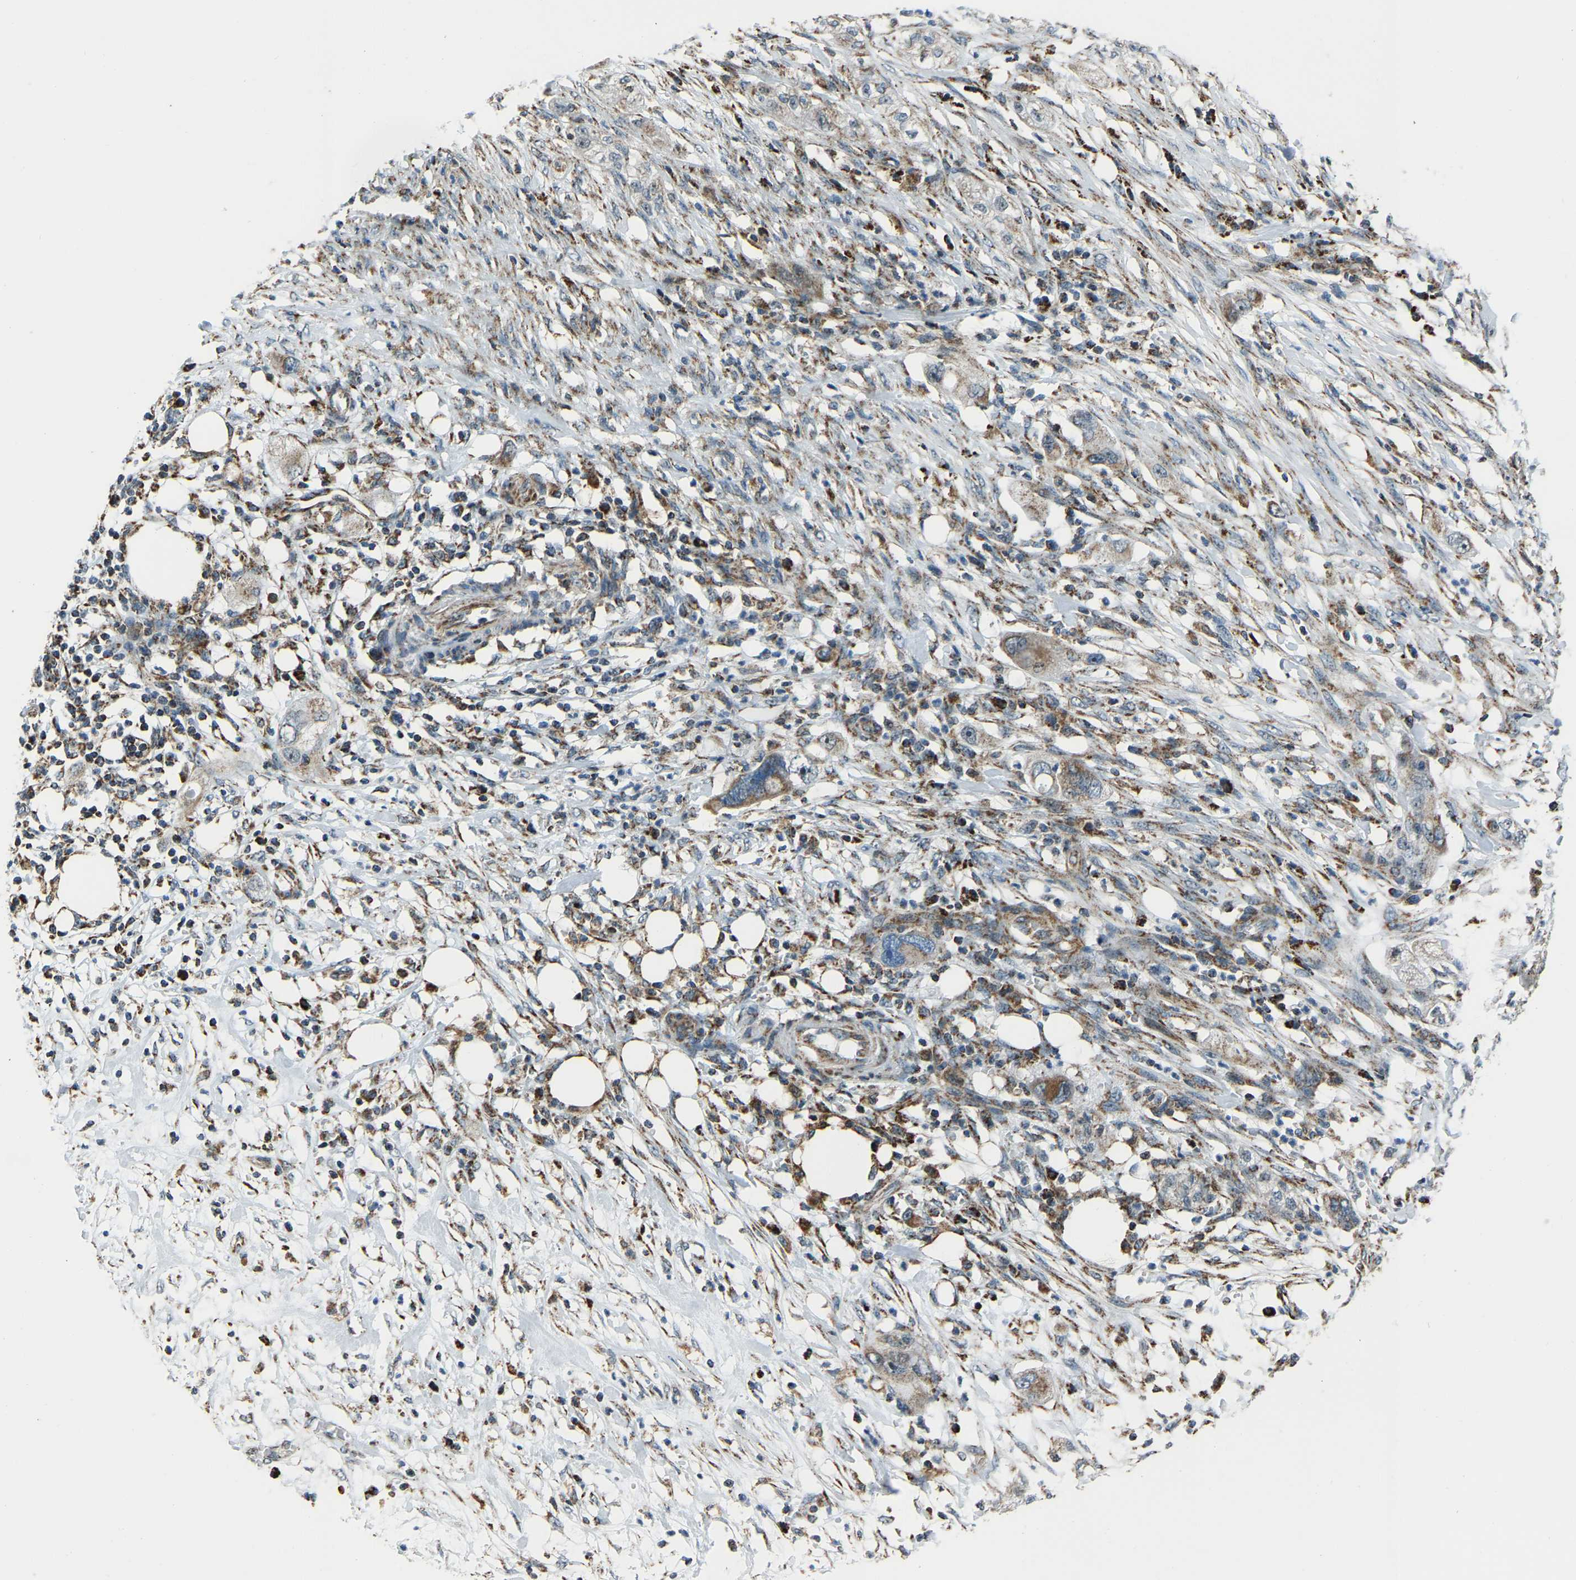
{"staining": {"intensity": "weak", "quantity": "25%-75%", "location": "cytoplasmic/membranous"}, "tissue": "pancreatic cancer", "cell_type": "Tumor cells", "image_type": "cancer", "snomed": [{"axis": "morphology", "description": "Adenocarcinoma, NOS"}, {"axis": "topography", "description": "Pancreas"}], "caption": "Protein expression analysis of pancreatic cancer shows weak cytoplasmic/membranous staining in approximately 25%-75% of tumor cells. Using DAB (brown) and hematoxylin (blue) stains, captured at high magnification using brightfield microscopy.", "gene": "RBM33", "patient": {"sex": "female", "age": 78}}